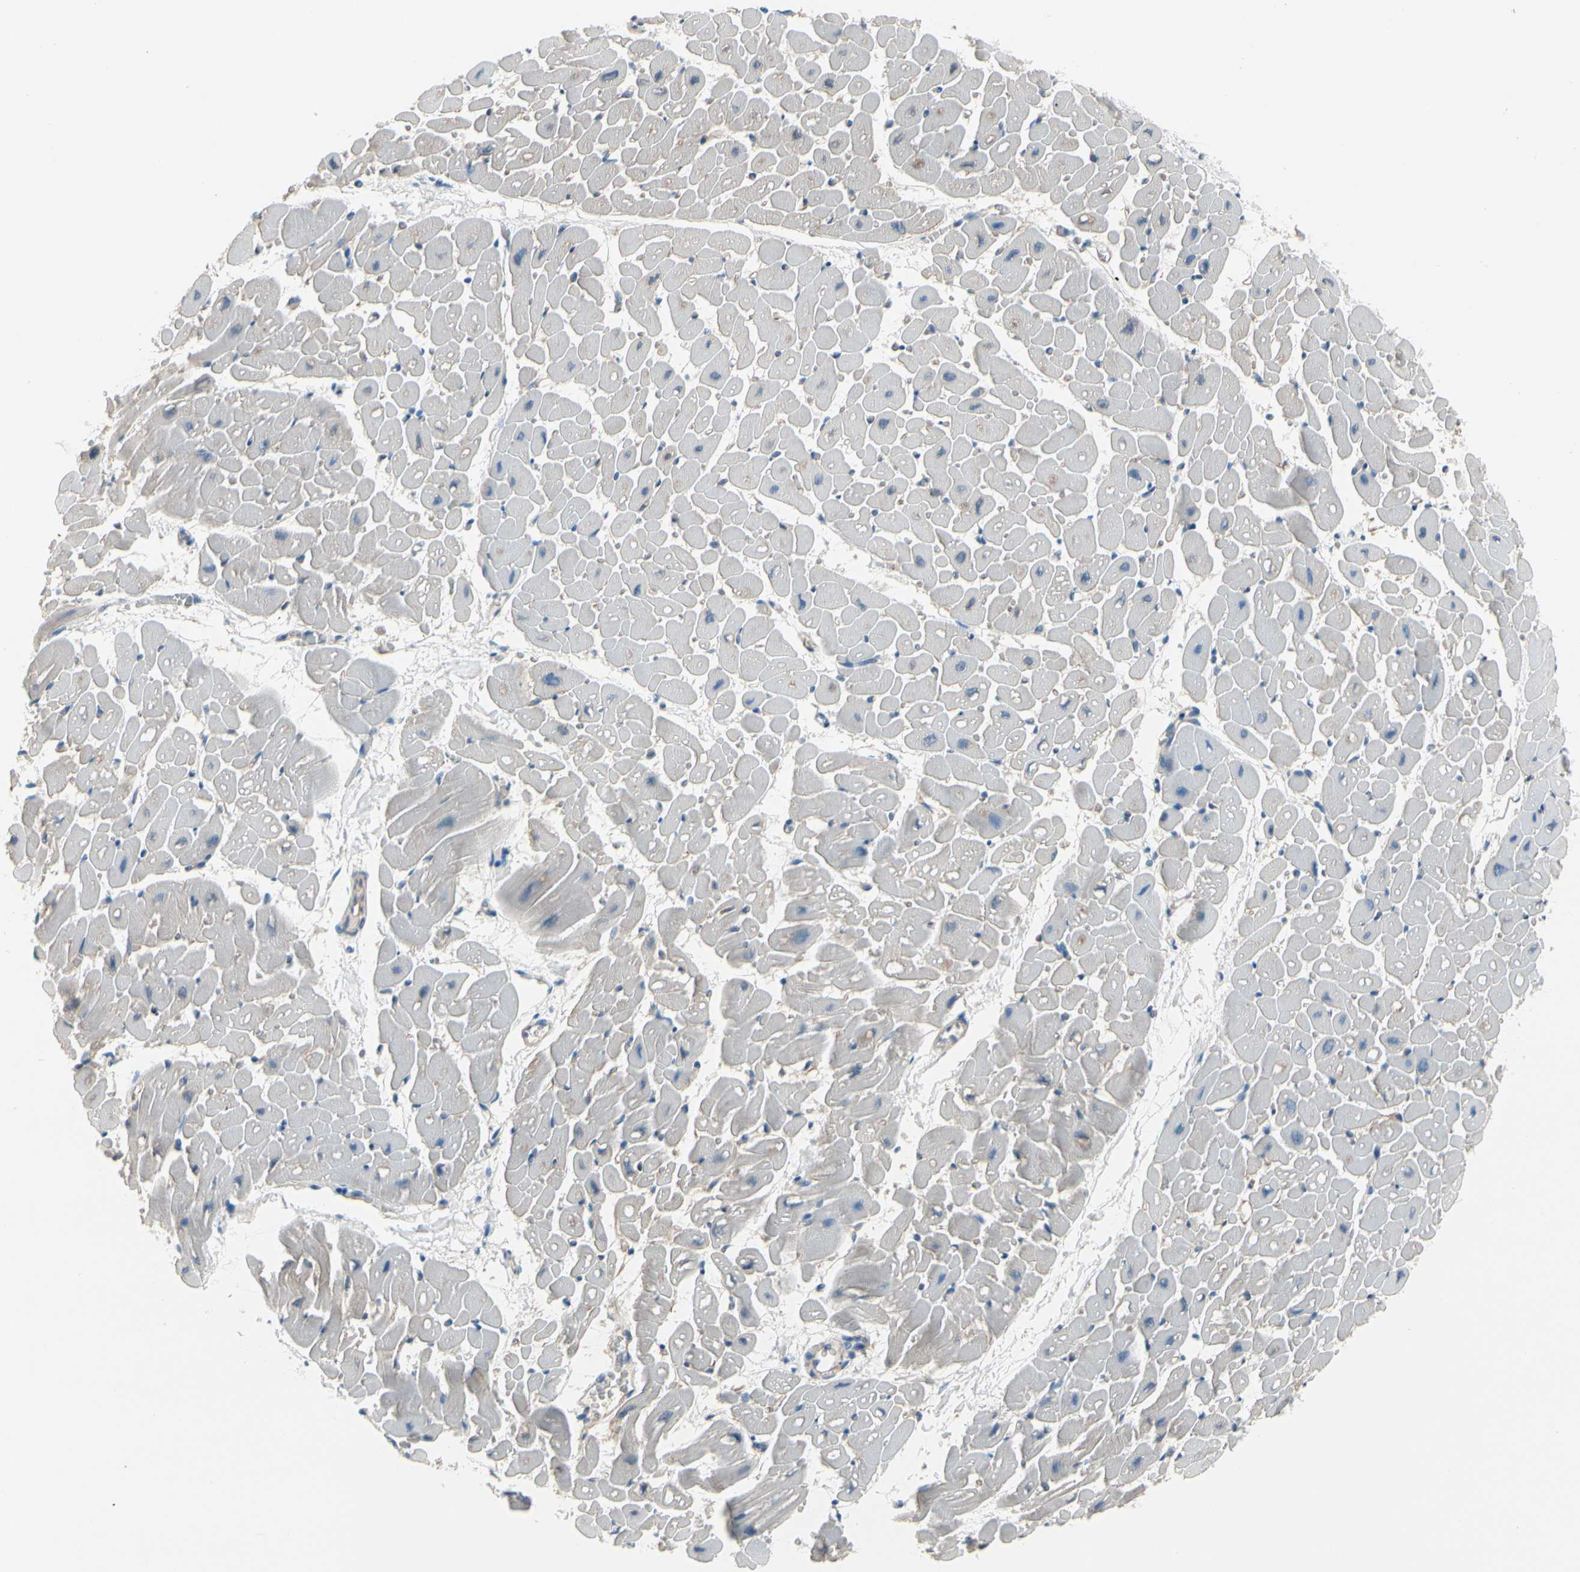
{"staining": {"intensity": "weak", "quantity": "<25%", "location": "cytoplasmic/membranous"}, "tissue": "heart muscle", "cell_type": "Cardiomyocytes", "image_type": "normal", "snomed": [{"axis": "morphology", "description": "Normal tissue, NOS"}, {"axis": "topography", "description": "Heart"}], "caption": "This is an immunohistochemistry photomicrograph of benign human heart muscle. There is no expression in cardiomyocytes.", "gene": "PGR", "patient": {"sex": "male", "age": 45}}